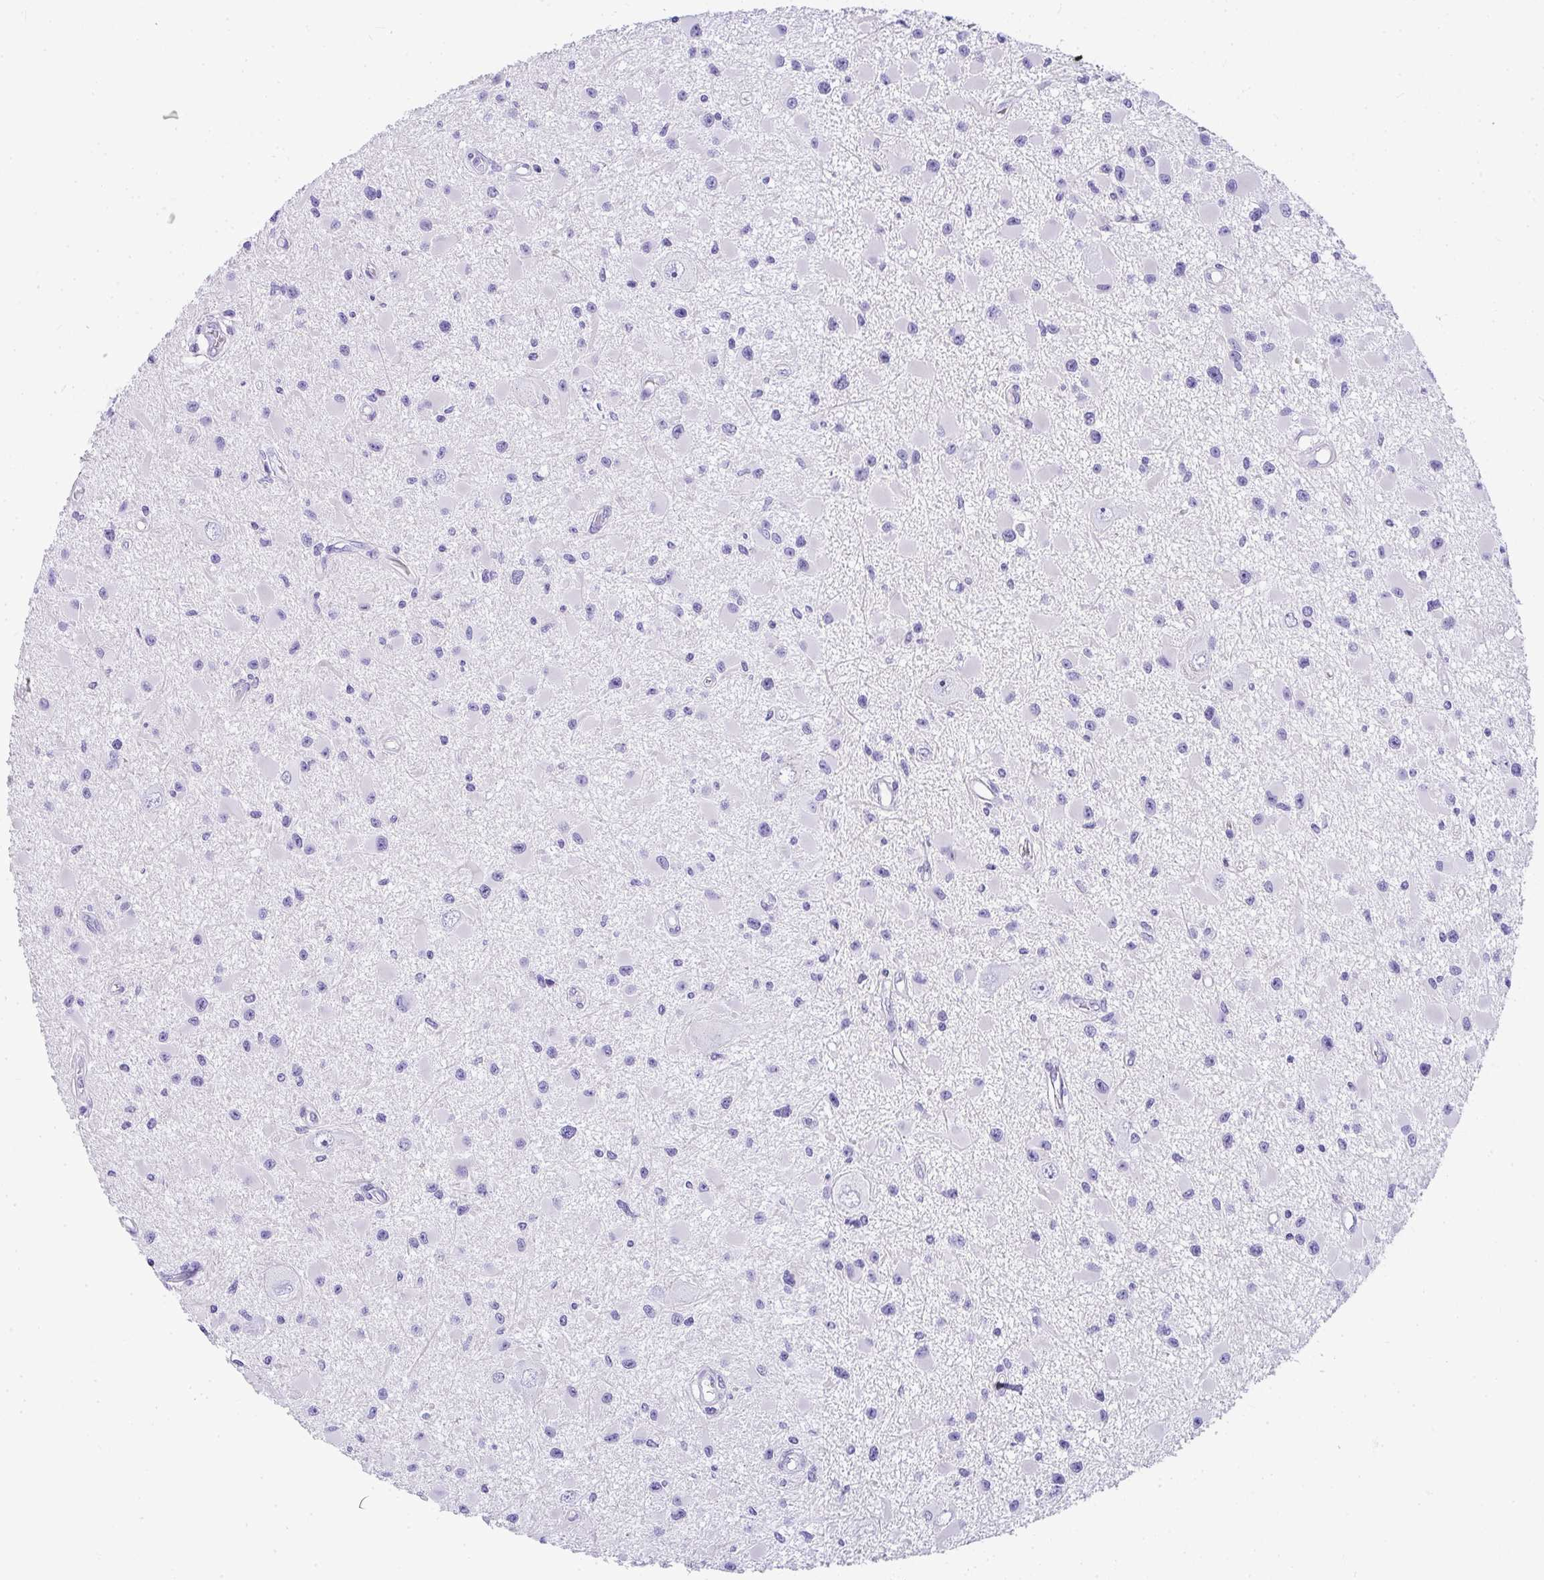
{"staining": {"intensity": "negative", "quantity": "none", "location": "none"}, "tissue": "glioma", "cell_type": "Tumor cells", "image_type": "cancer", "snomed": [{"axis": "morphology", "description": "Glioma, malignant, High grade"}, {"axis": "topography", "description": "Brain"}], "caption": "Photomicrograph shows no protein staining in tumor cells of high-grade glioma (malignant) tissue. The staining is performed using DAB brown chromogen with nuclei counter-stained in using hematoxylin.", "gene": "AVIL", "patient": {"sex": "male", "age": 54}}